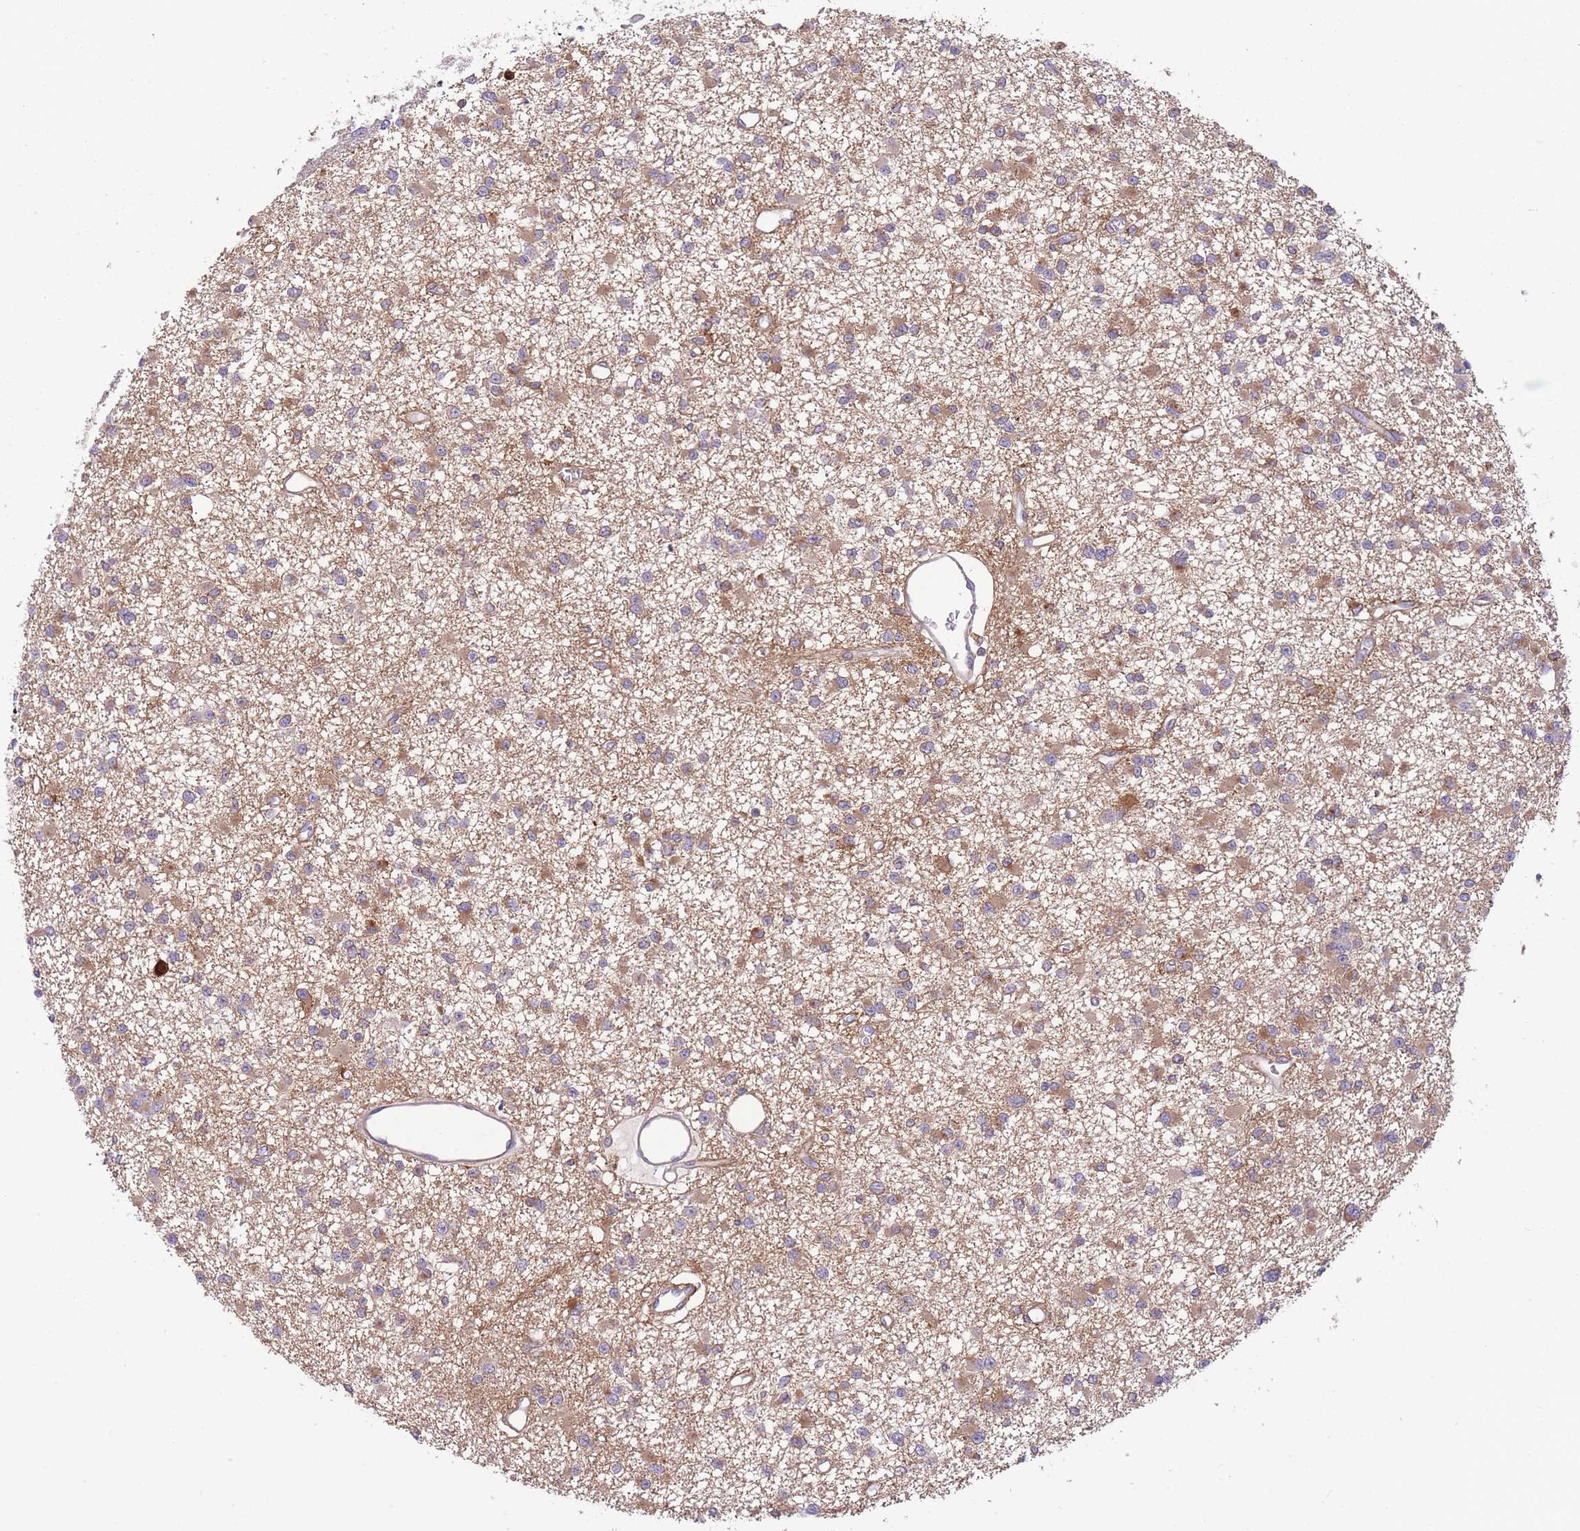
{"staining": {"intensity": "weak", "quantity": "<25%", "location": "cytoplasmic/membranous"}, "tissue": "glioma", "cell_type": "Tumor cells", "image_type": "cancer", "snomed": [{"axis": "morphology", "description": "Glioma, malignant, Low grade"}, {"axis": "topography", "description": "Brain"}], "caption": "This histopathology image is of glioma stained with immunohistochemistry (IHC) to label a protein in brown with the nuclei are counter-stained blue. There is no positivity in tumor cells.", "gene": "PRKAR1A", "patient": {"sex": "female", "age": 22}}